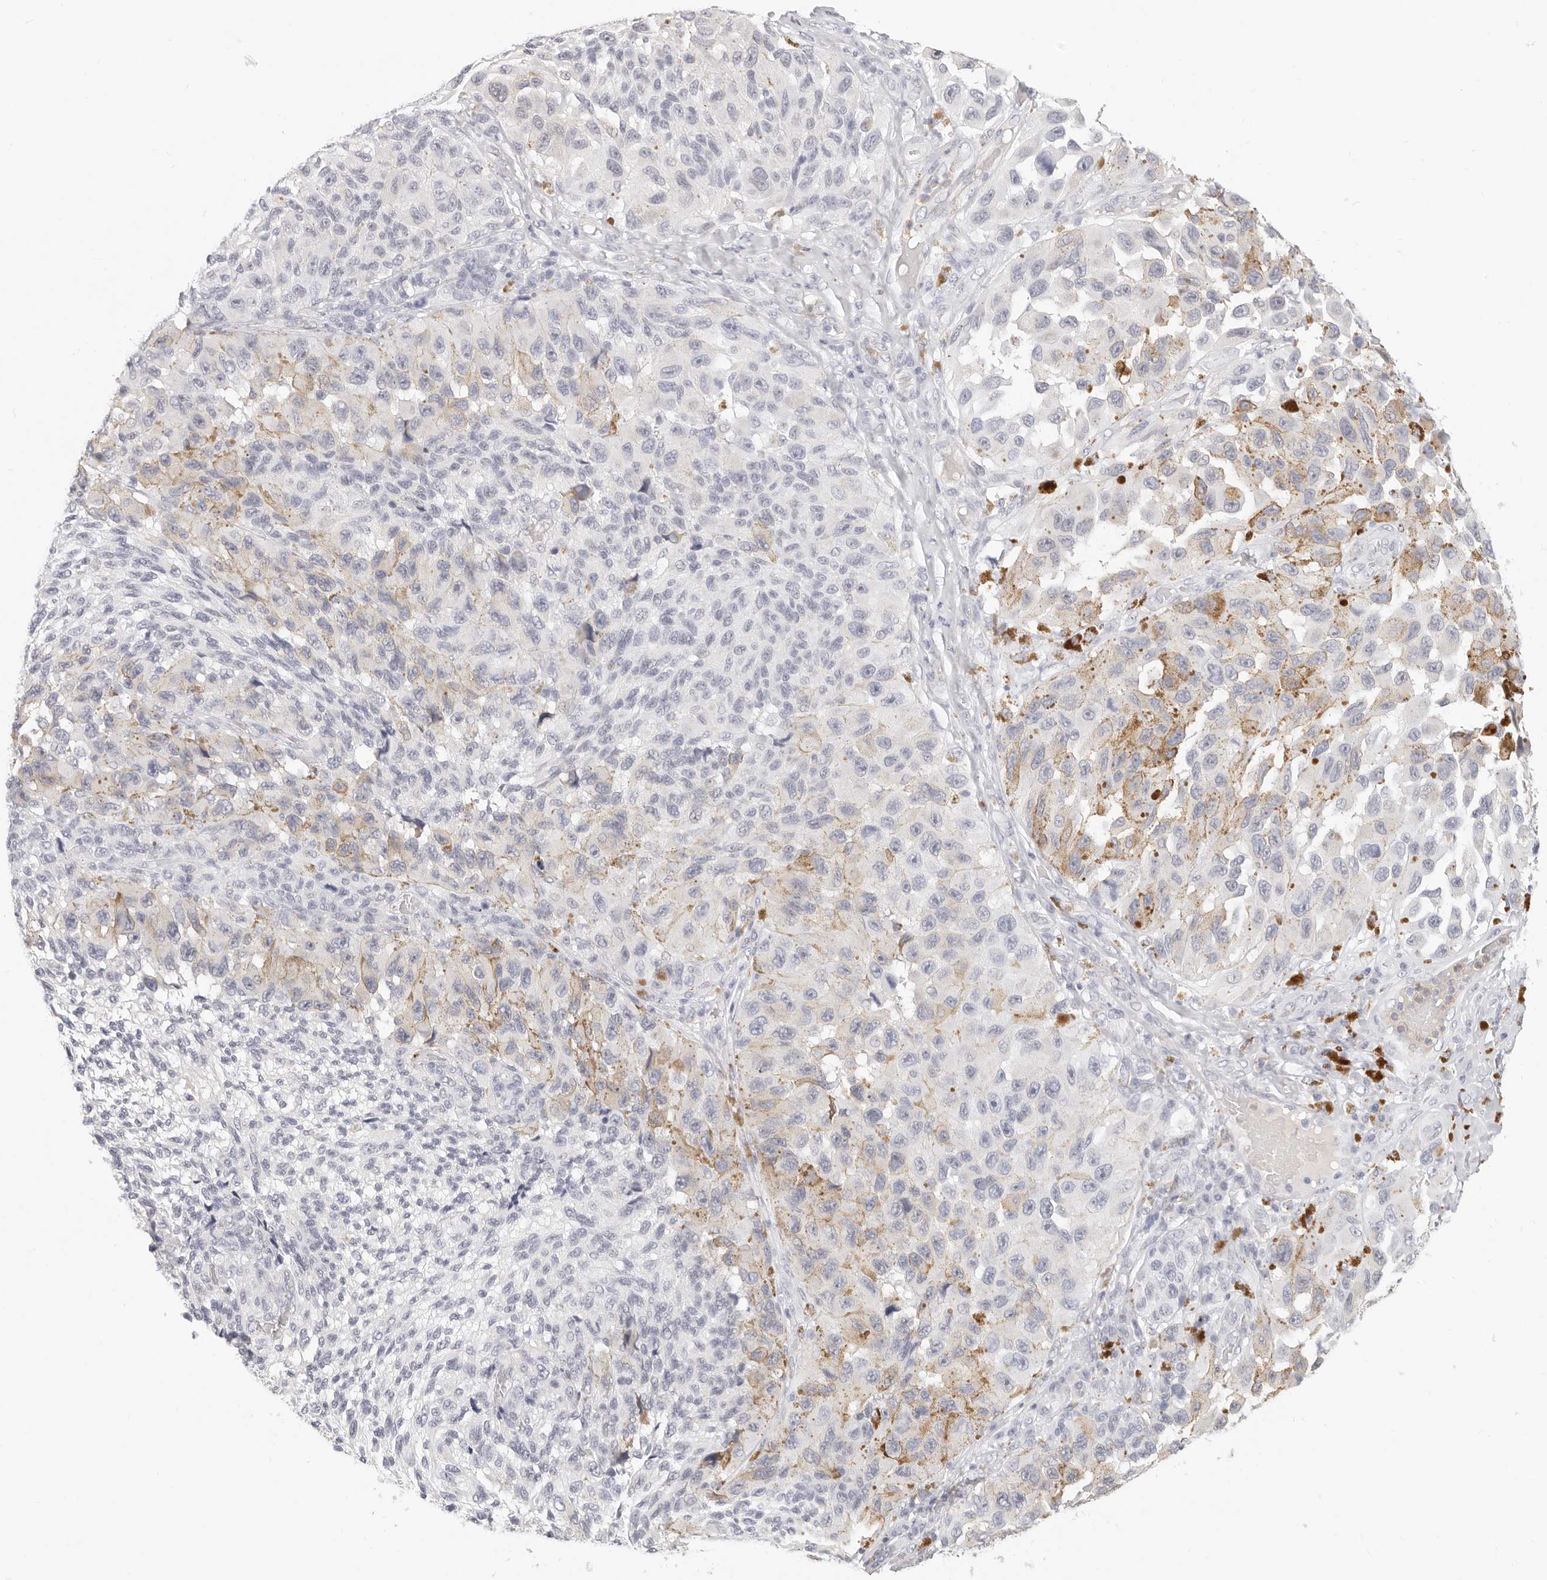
{"staining": {"intensity": "negative", "quantity": "none", "location": "none"}, "tissue": "melanoma", "cell_type": "Tumor cells", "image_type": "cancer", "snomed": [{"axis": "morphology", "description": "Malignant melanoma, NOS"}, {"axis": "topography", "description": "Skin"}], "caption": "Photomicrograph shows no protein expression in tumor cells of malignant melanoma tissue. (Immunohistochemistry, brightfield microscopy, high magnification).", "gene": "ASCL1", "patient": {"sex": "female", "age": 73}}